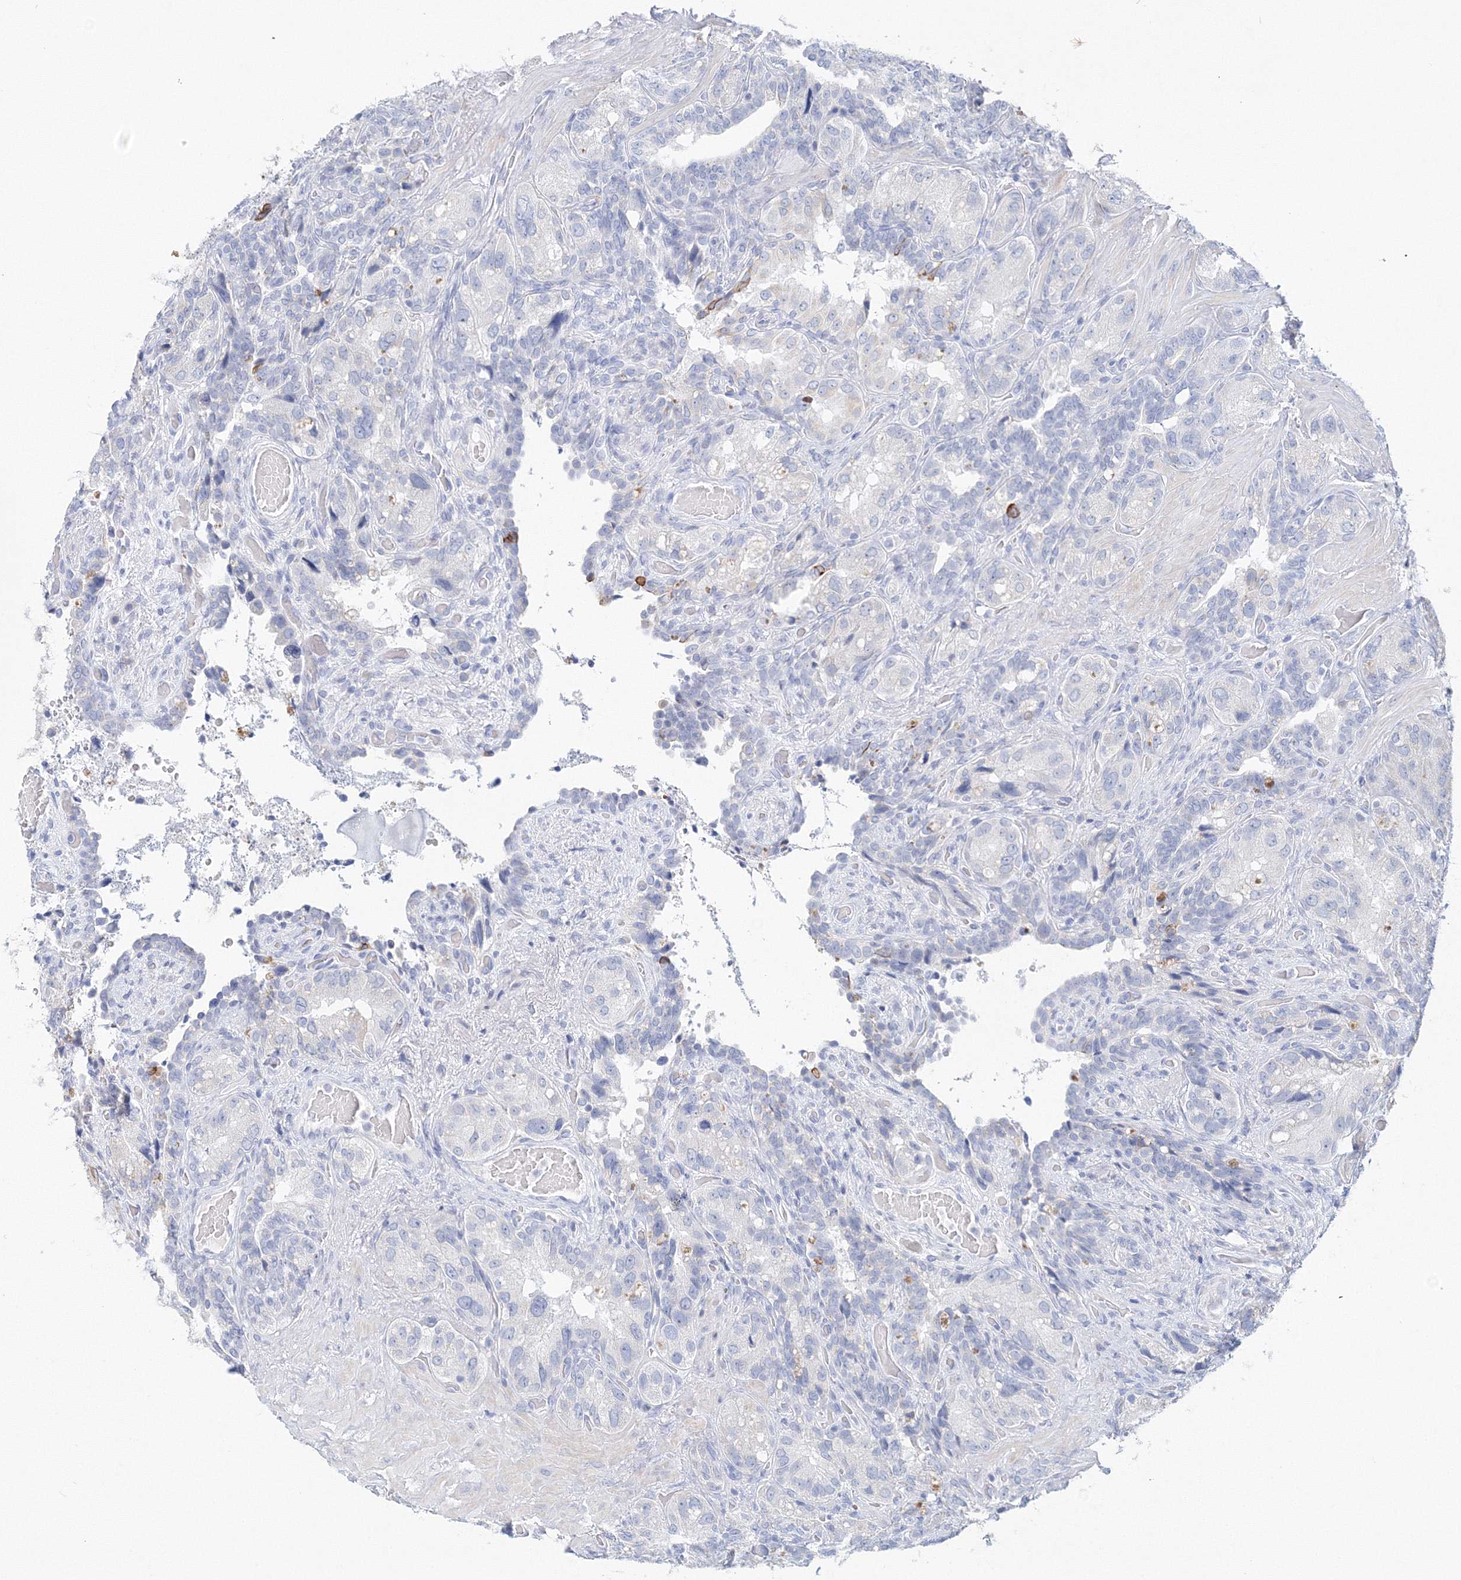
{"staining": {"intensity": "negative", "quantity": "none", "location": "none"}, "tissue": "seminal vesicle", "cell_type": "Glandular cells", "image_type": "normal", "snomed": [{"axis": "morphology", "description": "Normal tissue, NOS"}, {"axis": "topography", "description": "Seminal veicle"}, {"axis": "topography", "description": "Peripheral nerve tissue"}], "caption": "Human seminal vesicle stained for a protein using immunohistochemistry (IHC) shows no expression in glandular cells.", "gene": "LRRIQ4", "patient": {"sex": "male", "age": 67}}